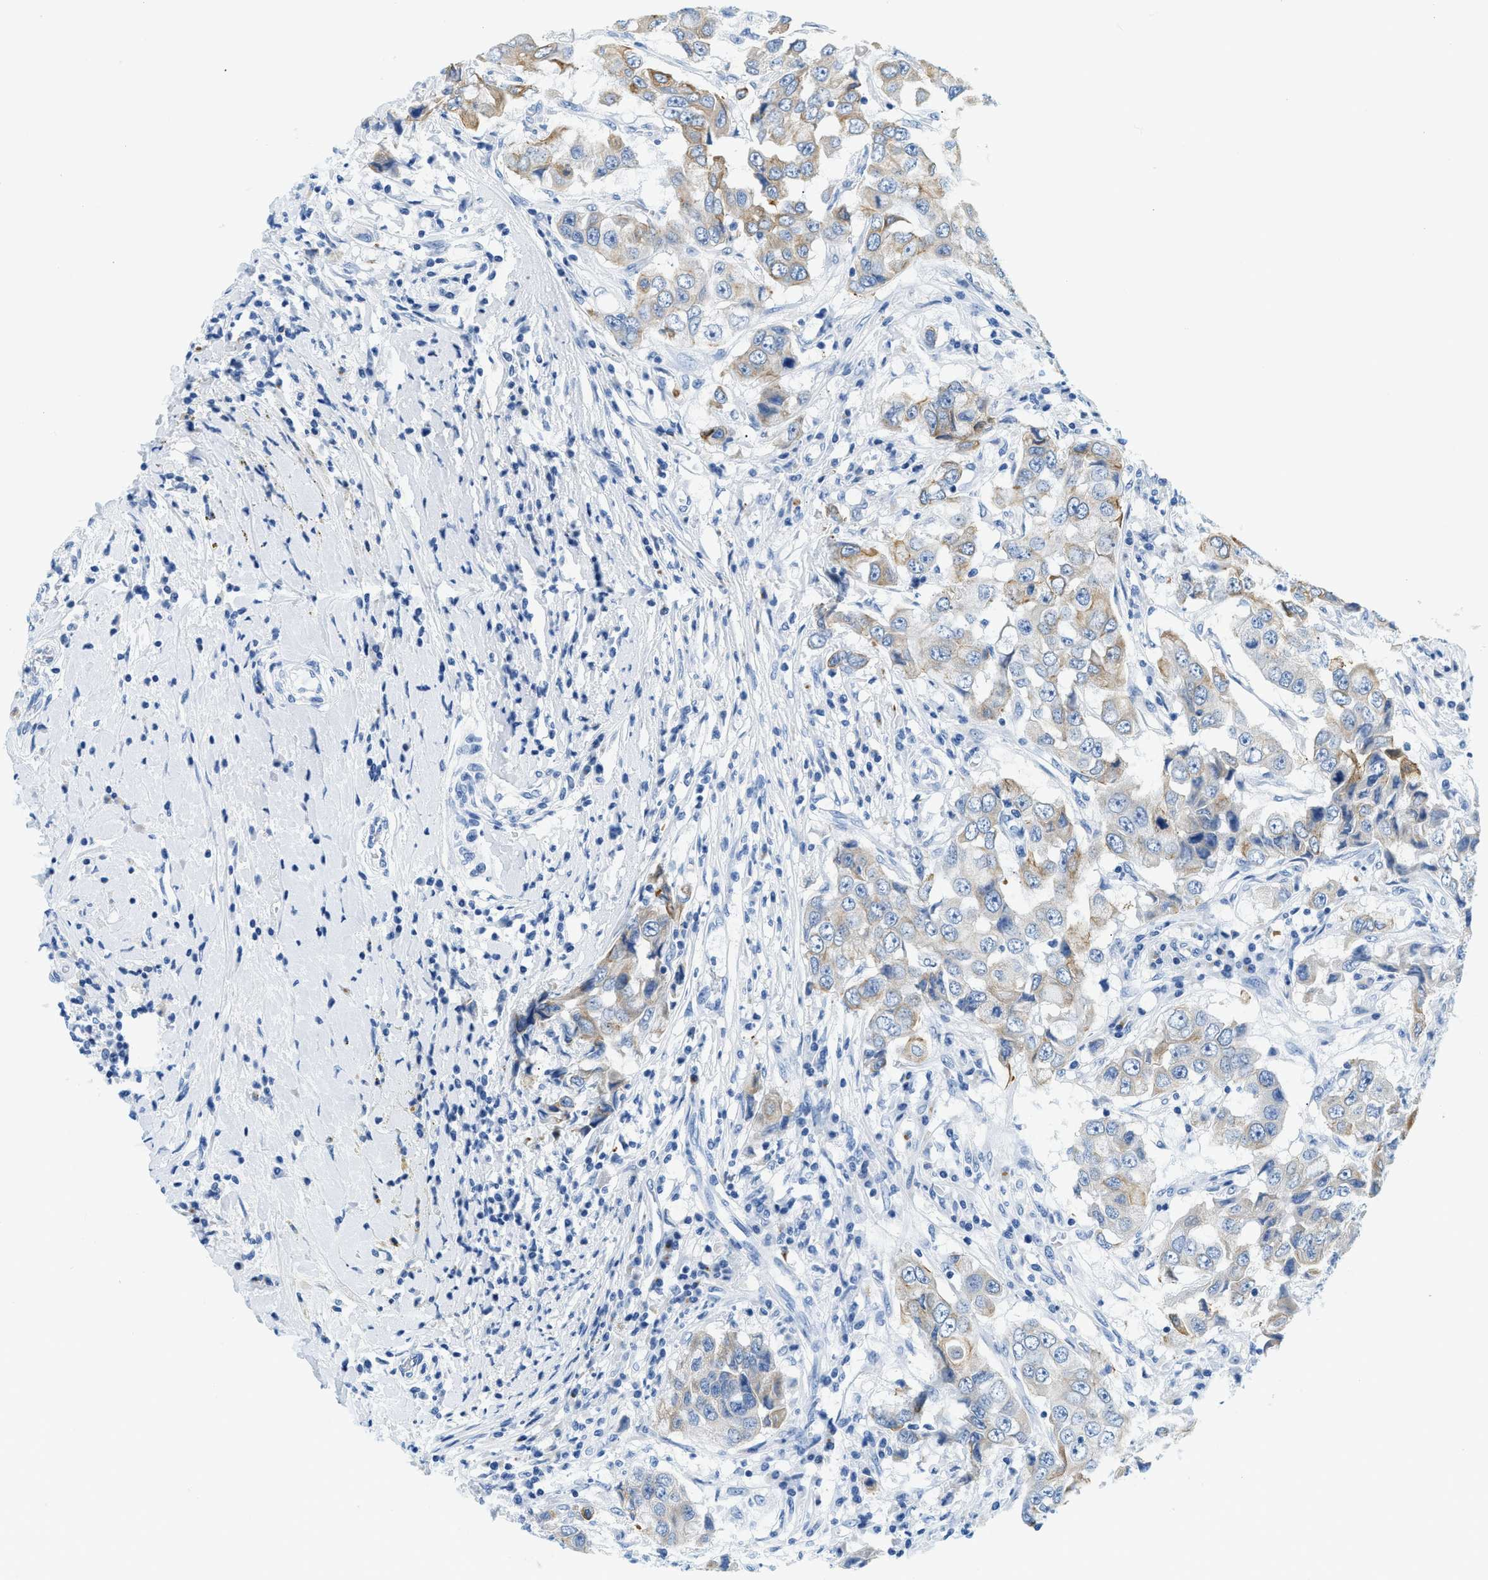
{"staining": {"intensity": "moderate", "quantity": "<25%", "location": "cytoplasmic/membranous"}, "tissue": "breast cancer", "cell_type": "Tumor cells", "image_type": "cancer", "snomed": [{"axis": "morphology", "description": "Duct carcinoma"}, {"axis": "topography", "description": "Breast"}], "caption": "This histopathology image exhibits breast intraductal carcinoma stained with immunohistochemistry (IHC) to label a protein in brown. The cytoplasmic/membranous of tumor cells show moderate positivity for the protein. Nuclei are counter-stained blue.", "gene": "STXBP2", "patient": {"sex": "female", "age": 27}}